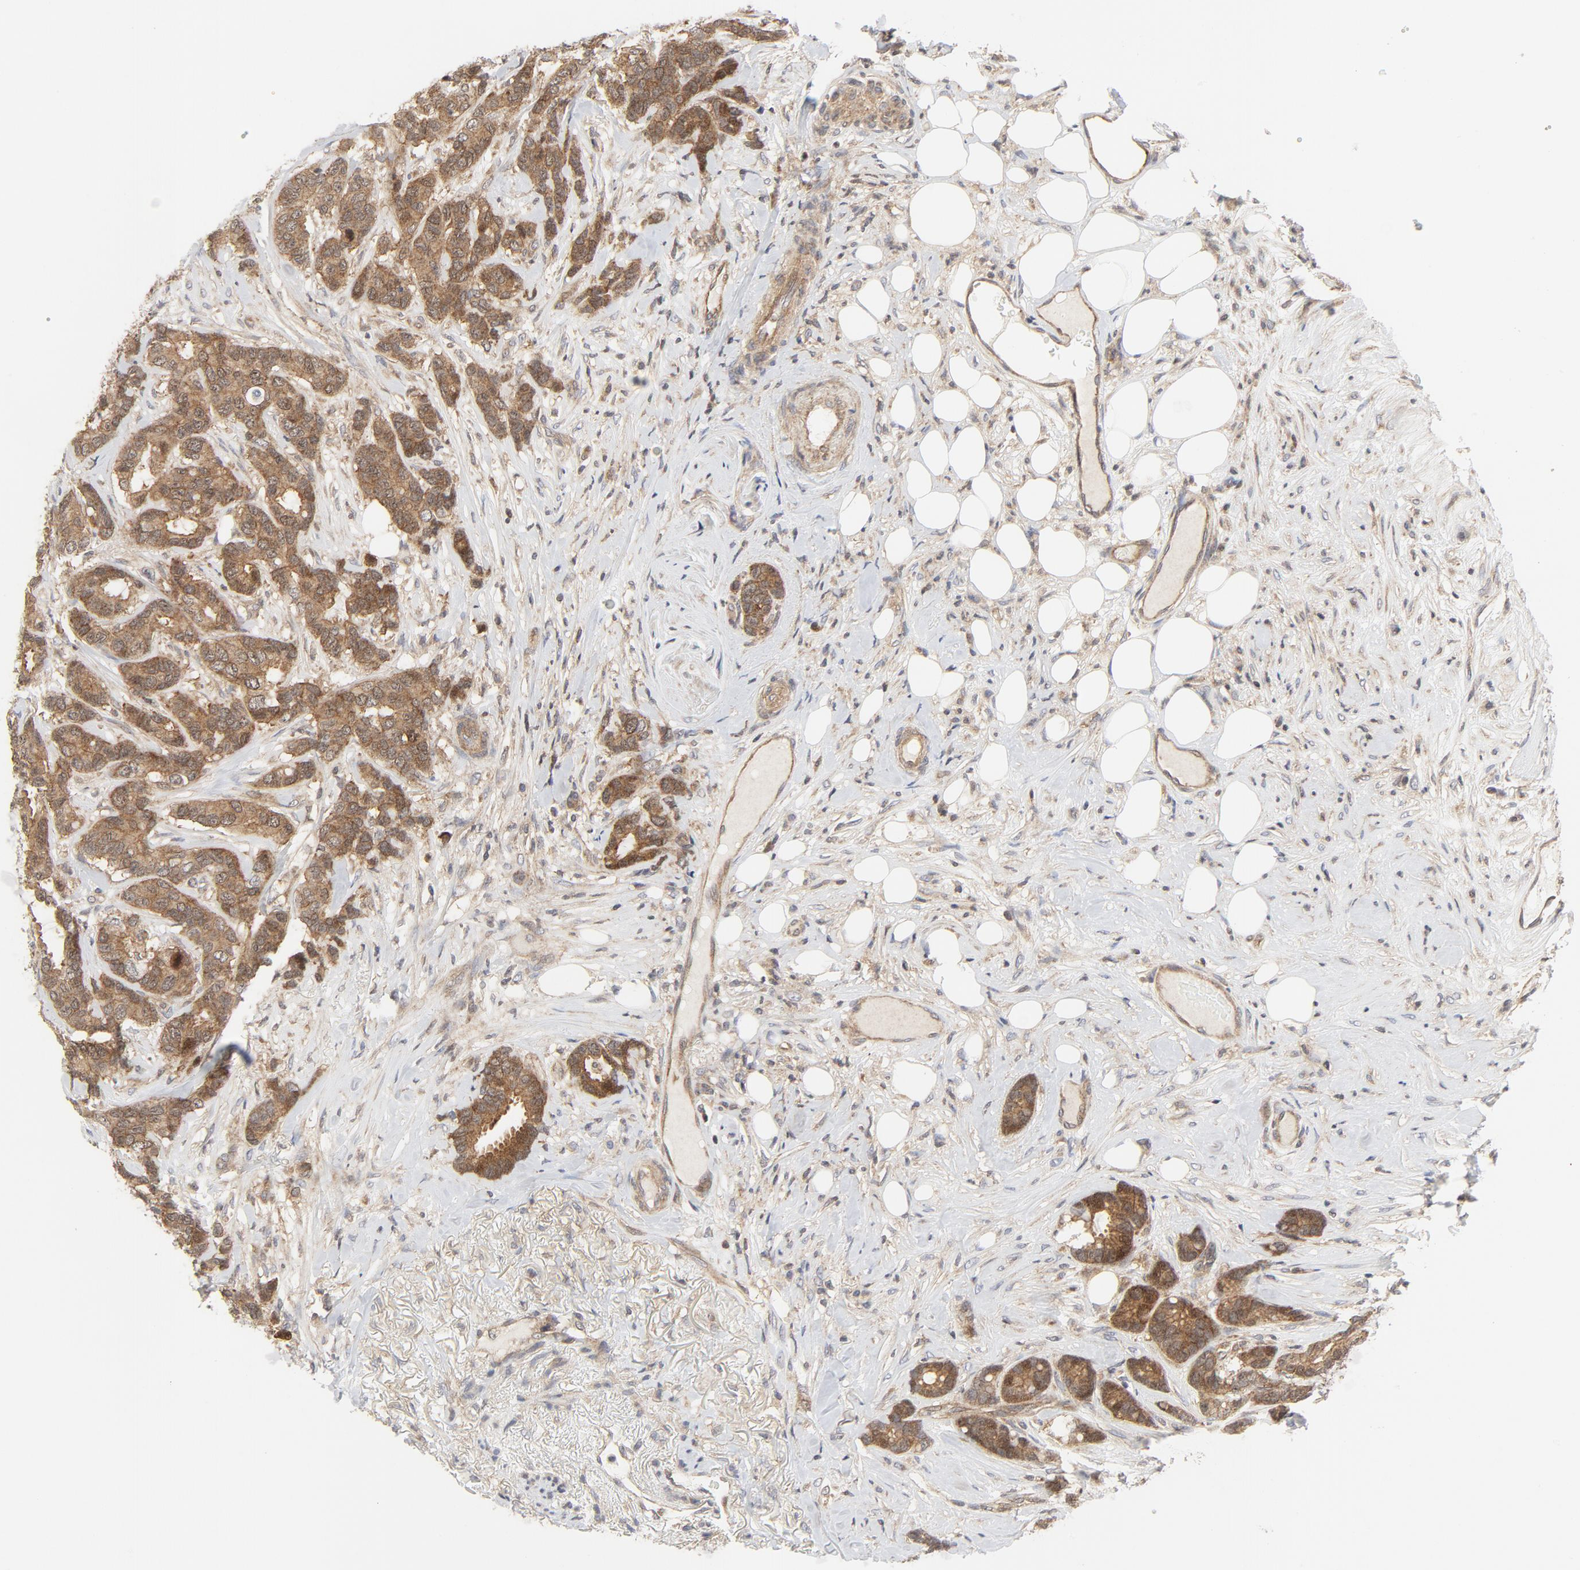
{"staining": {"intensity": "moderate", "quantity": ">75%", "location": "cytoplasmic/membranous"}, "tissue": "breast cancer", "cell_type": "Tumor cells", "image_type": "cancer", "snomed": [{"axis": "morphology", "description": "Duct carcinoma"}, {"axis": "topography", "description": "Breast"}], "caption": "A brown stain shows moderate cytoplasmic/membranous staining of a protein in human breast intraductal carcinoma tumor cells. The protein of interest is shown in brown color, while the nuclei are stained blue.", "gene": "MAP2K7", "patient": {"sex": "female", "age": 87}}